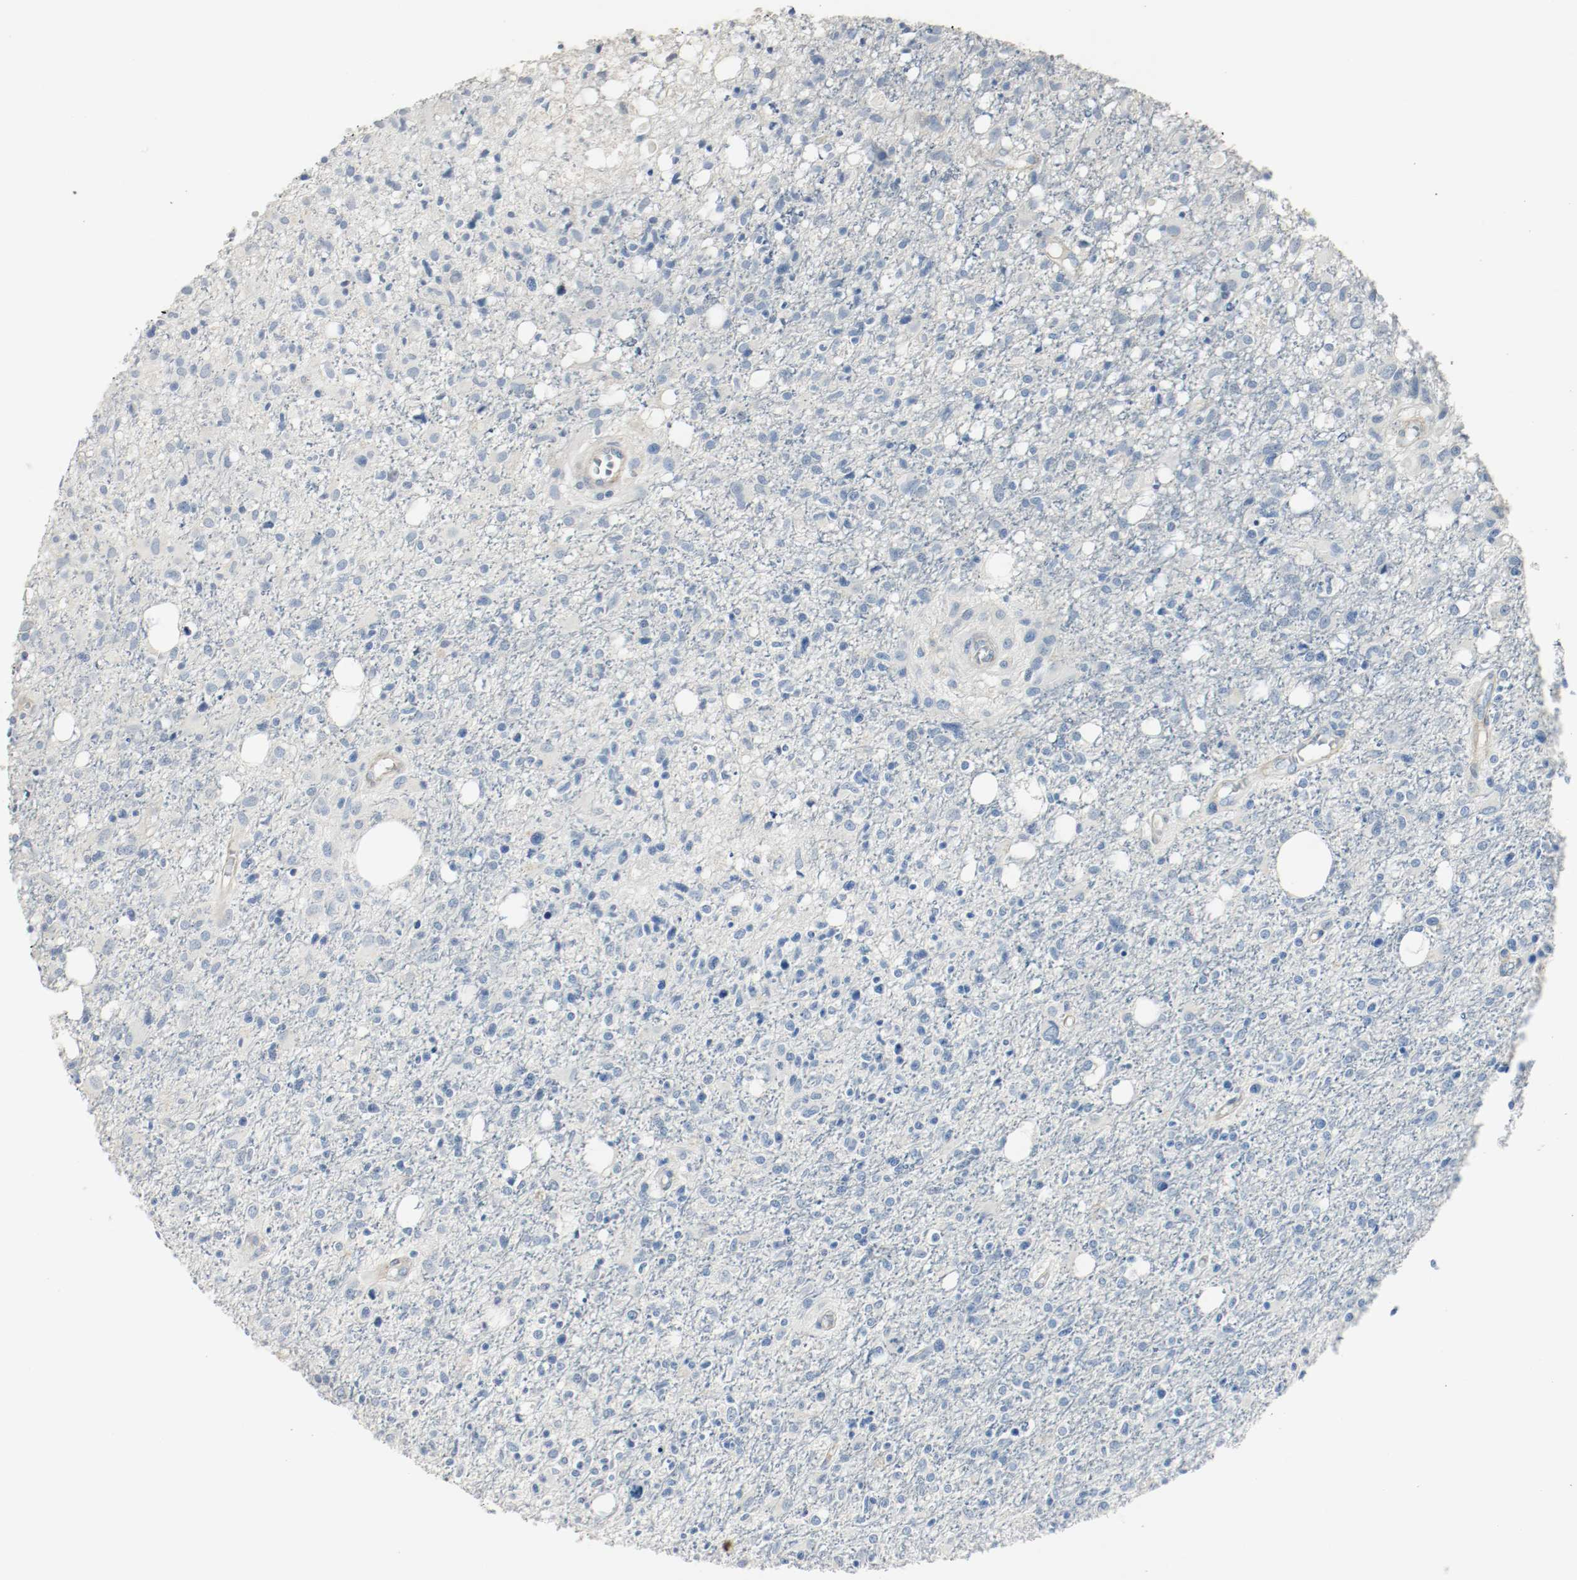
{"staining": {"intensity": "negative", "quantity": "none", "location": "none"}, "tissue": "glioma", "cell_type": "Tumor cells", "image_type": "cancer", "snomed": [{"axis": "morphology", "description": "Glioma, malignant, High grade"}, {"axis": "topography", "description": "Cerebral cortex"}], "caption": "IHC histopathology image of neoplastic tissue: glioma stained with DAB (3,3'-diaminobenzidine) shows no significant protein positivity in tumor cells.", "gene": "LAMB1", "patient": {"sex": "male", "age": 76}}